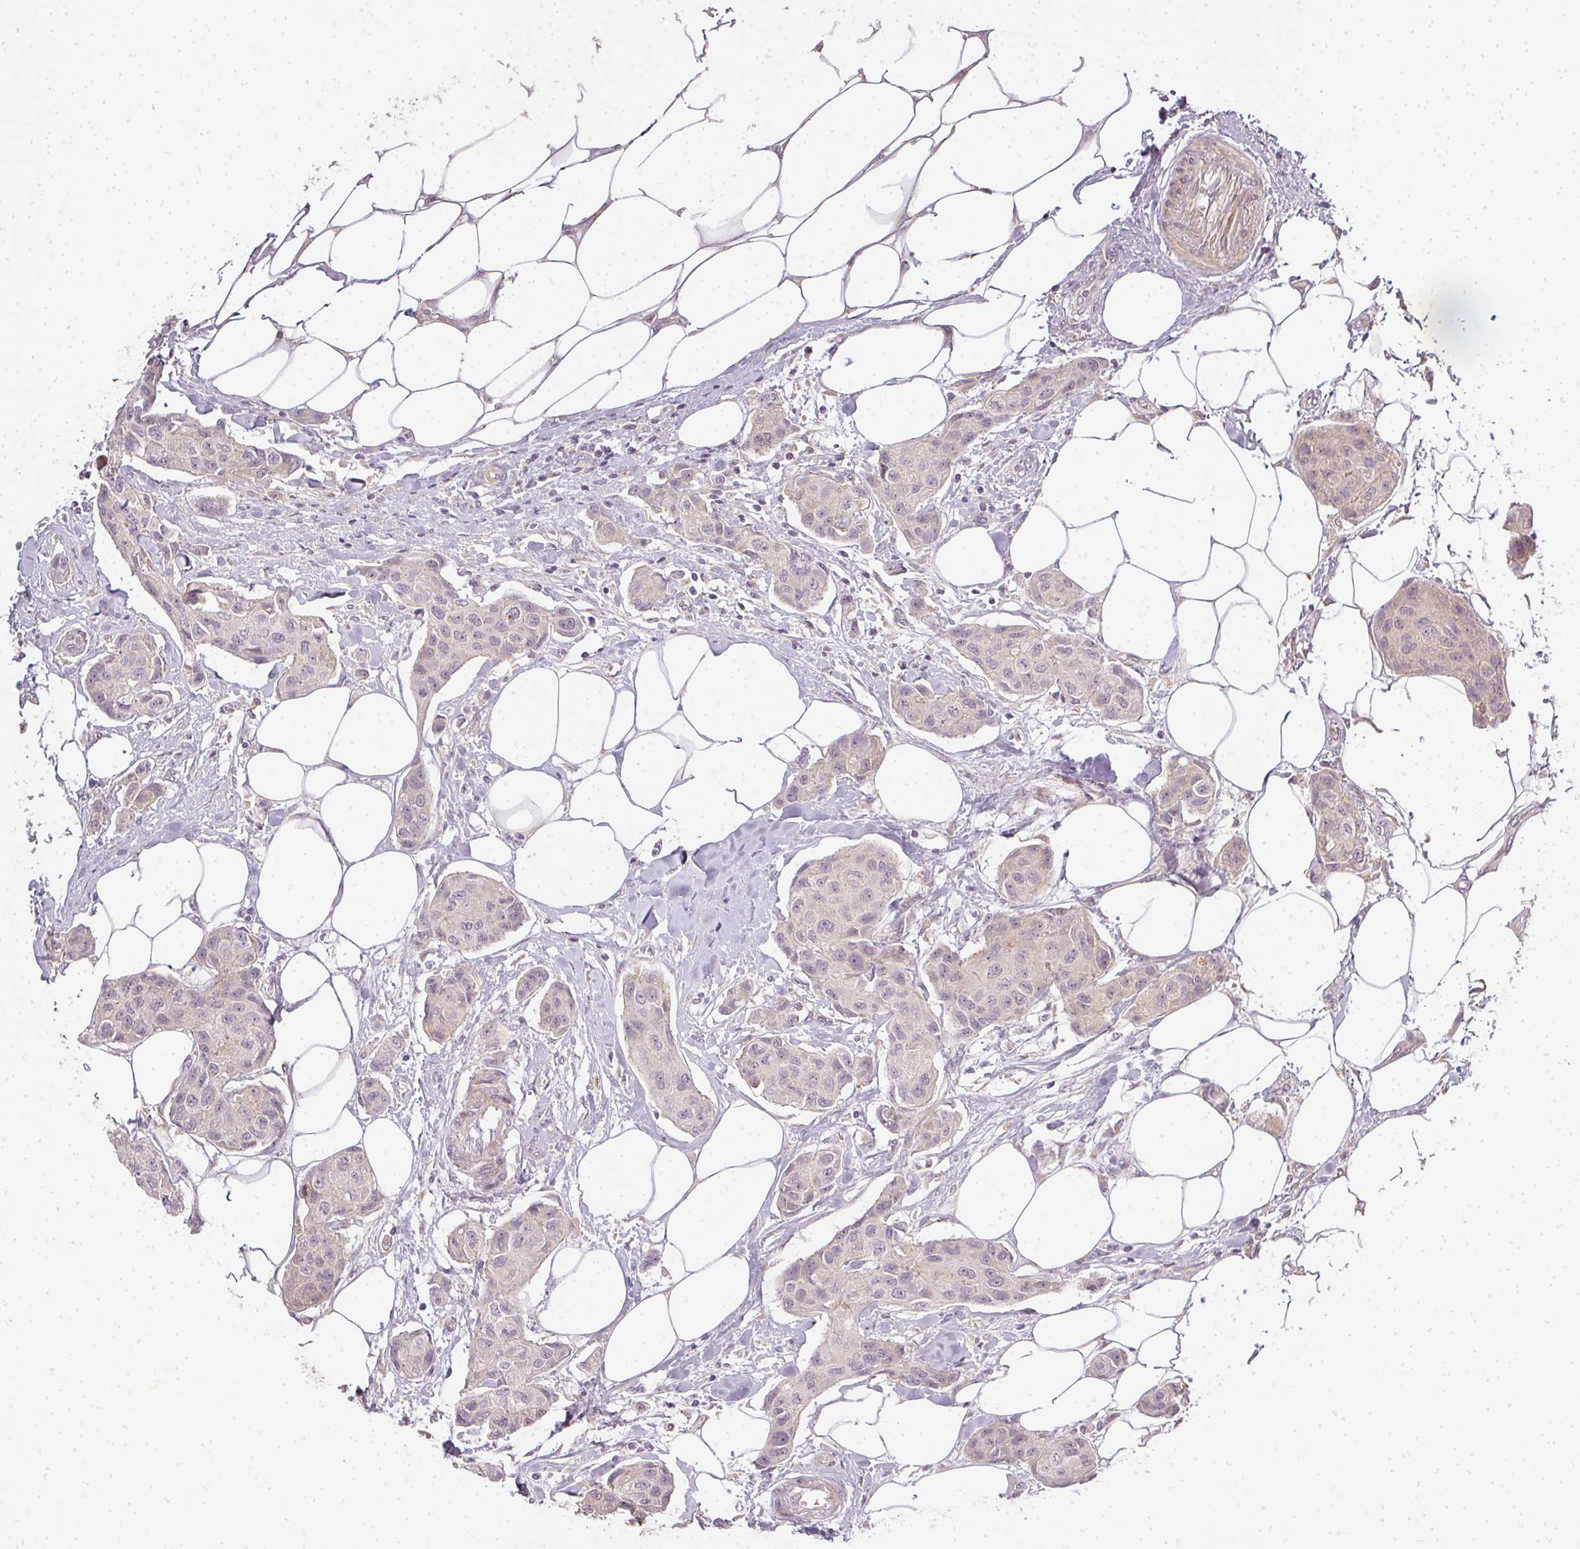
{"staining": {"intensity": "negative", "quantity": "none", "location": "none"}, "tissue": "breast cancer", "cell_type": "Tumor cells", "image_type": "cancer", "snomed": [{"axis": "morphology", "description": "Duct carcinoma"}, {"axis": "topography", "description": "Breast"}, {"axis": "topography", "description": "Lymph node"}], "caption": "A photomicrograph of human breast invasive ductal carcinoma is negative for staining in tumor cells. (Stains: DAB immunohistochemistry (IHC) with hematoxylin counter stain, Microscopy: brightfield microscopy at high magnification).", "gene": "MED19", "patient": {"sex": "female", "age": 80}}